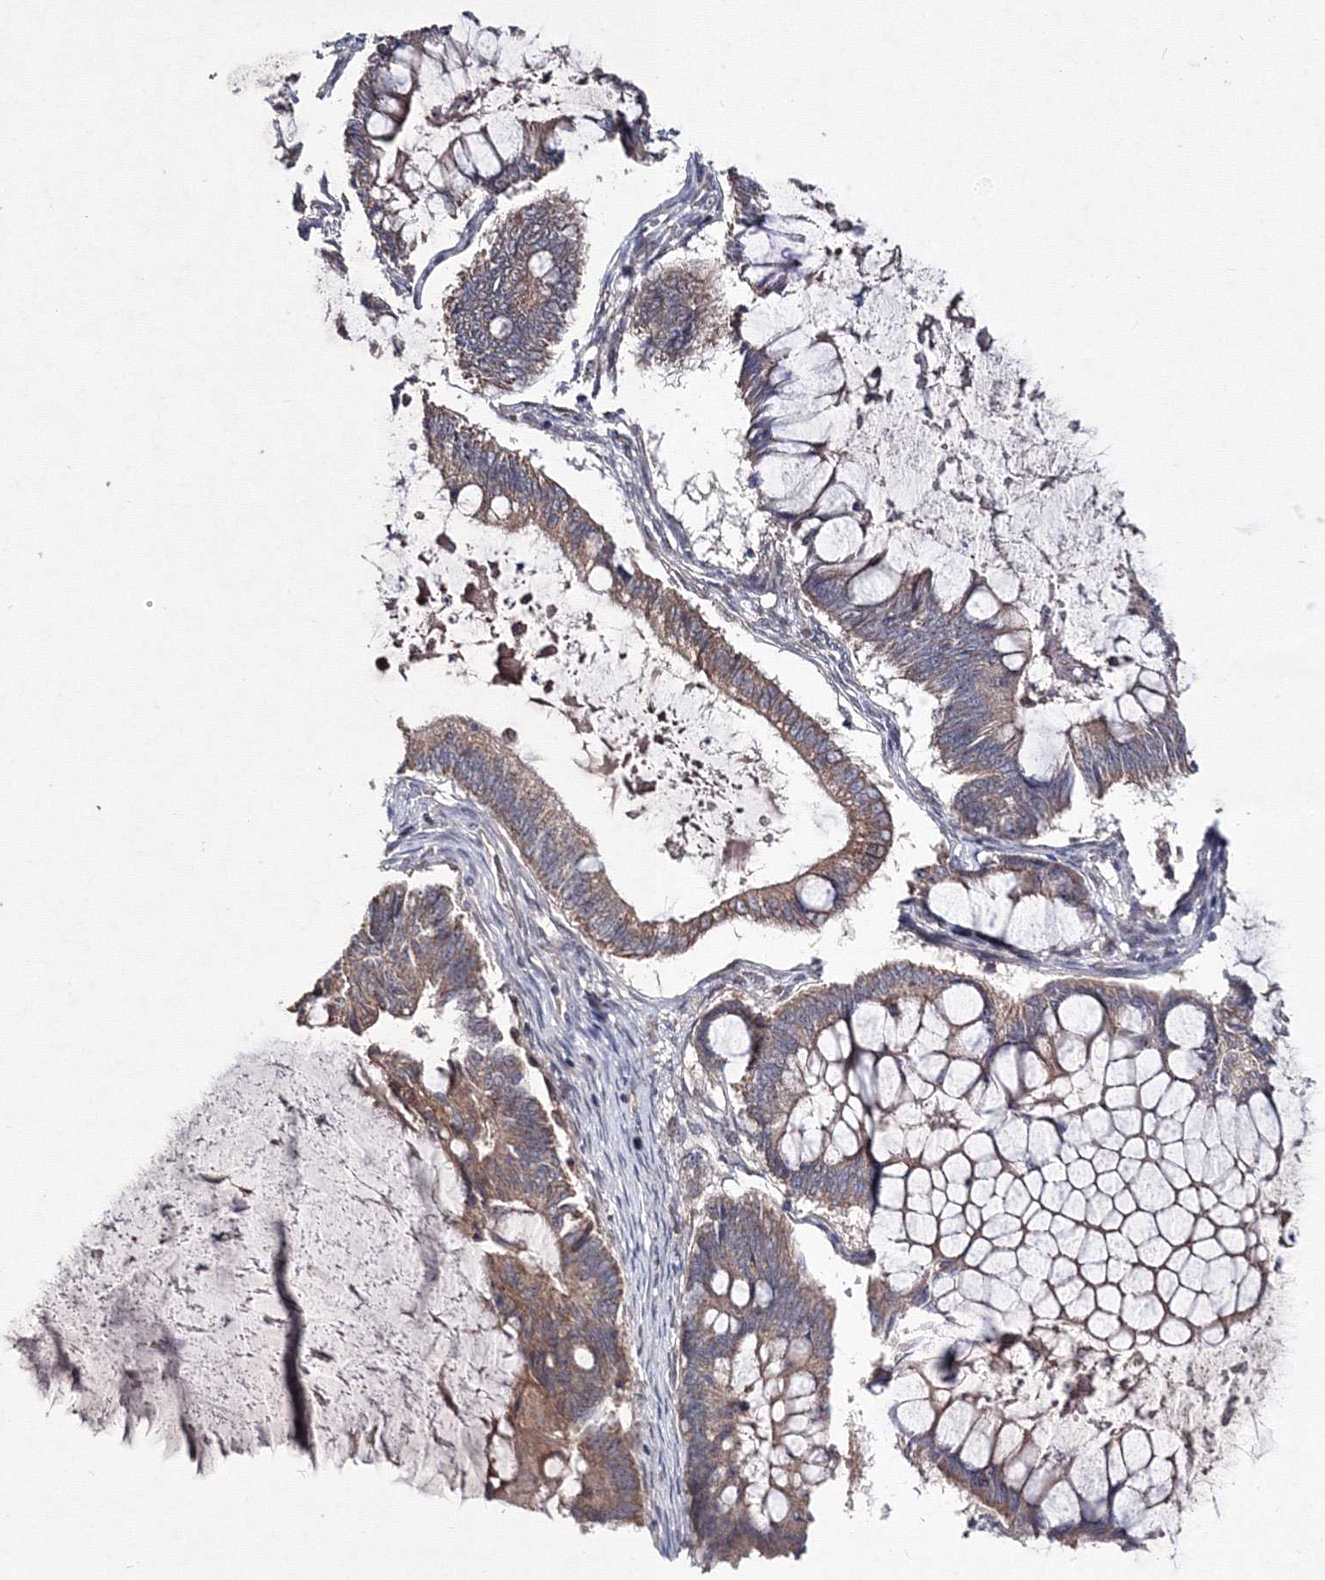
{"staining": {"intensity": "moderate", "quantity": "25%-75%", "location": "cytoplasmic/membranous"}, "tissue": "ovarian cancer", "cell_type": "Tumor cells", "image_type": "cancer", "snomed": [{"axis": "morphology", "description": "Cystadenocarcinoma, mucinous, NOS"}, {"axis": "topography", "description": "Ovary"}], "caption": "A brown stain highlights moderate cytoplasmic/membranous expression of a protein in human ovarian cancer (mucinous cystadenocarcinoma) tumor cells.", "gene": "PPP2R2B", "patient": {"sex": "female", "age": 61}}